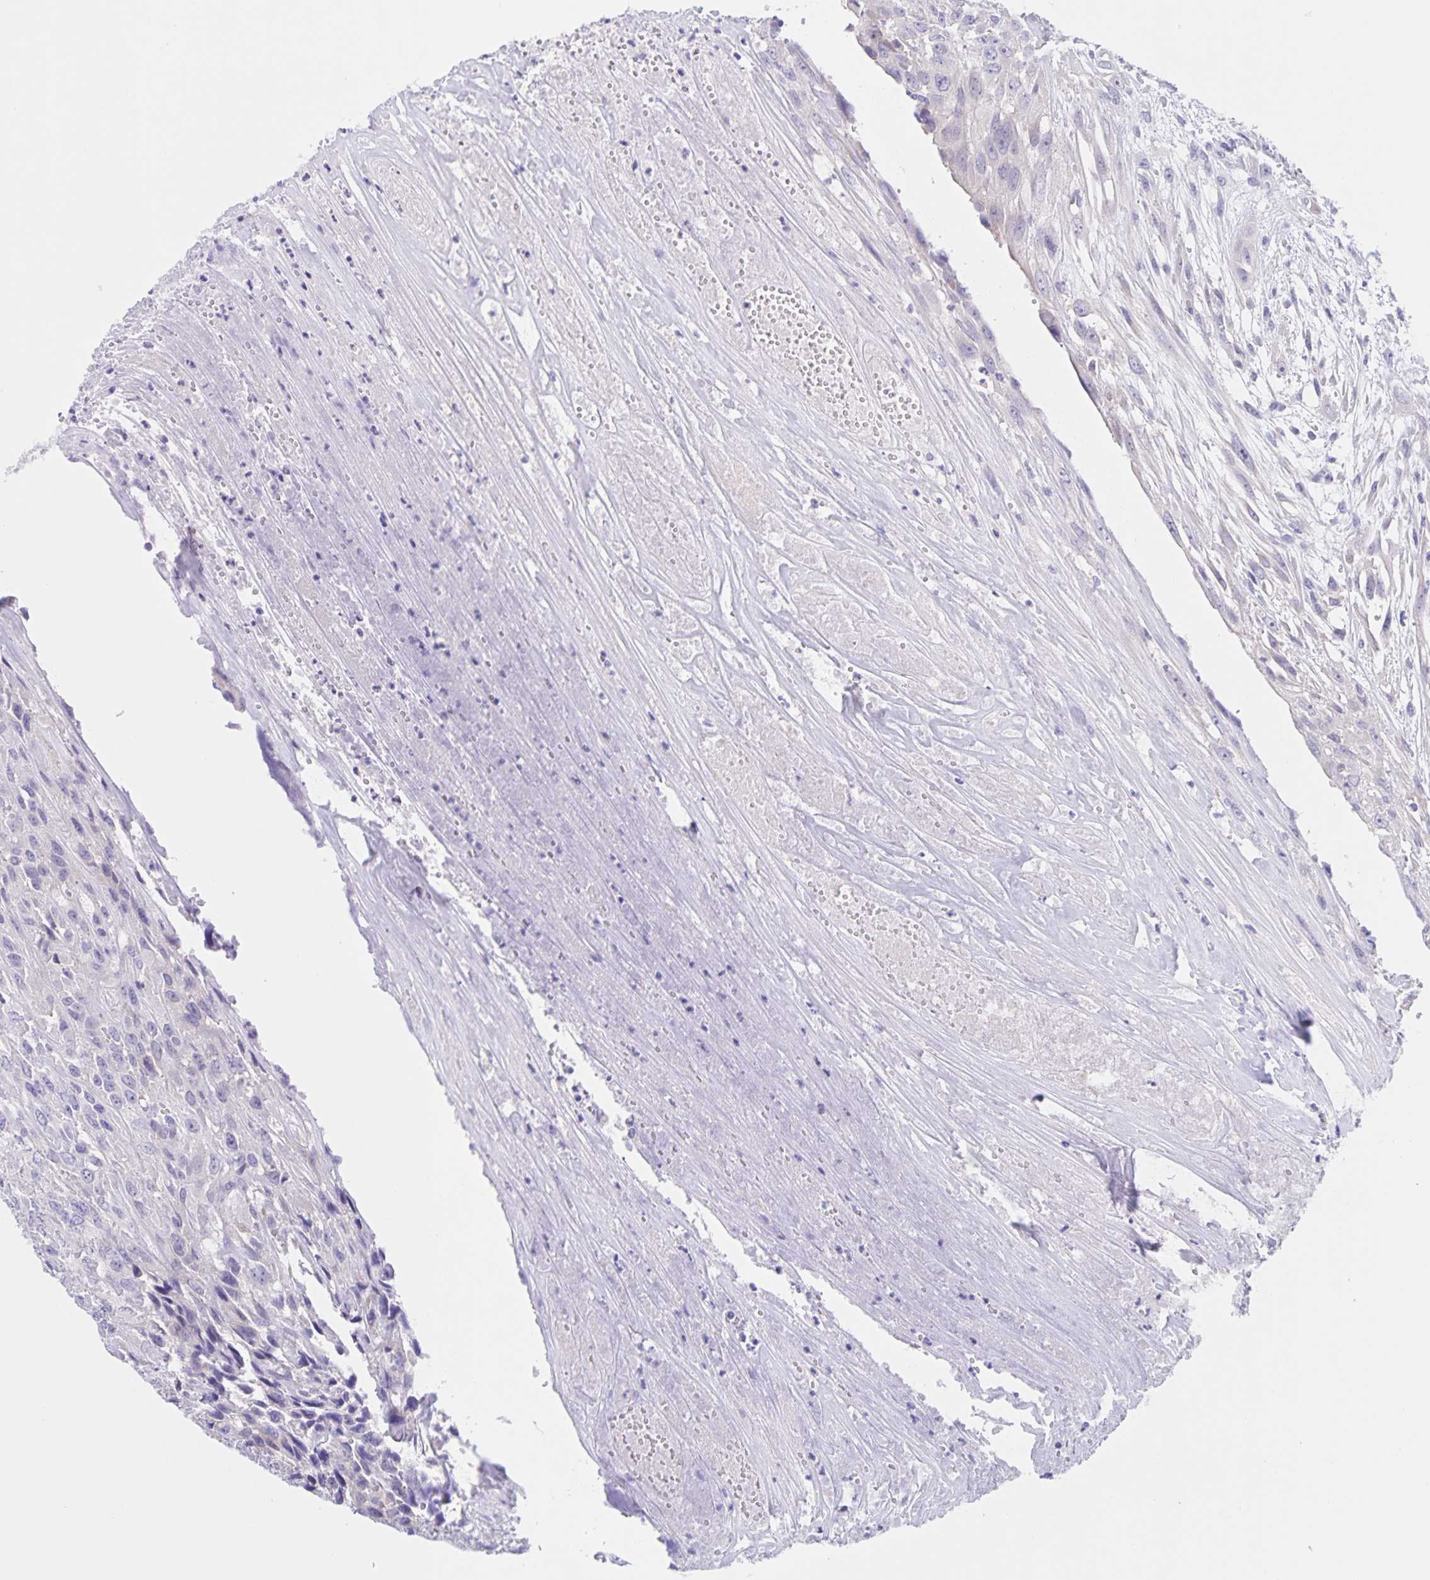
{"staining": {"intensity": "negative", "quantity": "none", "location": "none"}, "tissue": "urothelial cancer", "cell_type": "Tumor cells", "image_type": "cancer", "snomed": [{"axis": "morphology", "description": "Urothelial carcinoma, High grade"}, {"axis": "topography", "description": "Urinary bladder"}], "caption": "Immunohistochemistry (IHC) histopathology image of urothelial carcinoma (high-grade) stained for a protein (brown), which displays no expression in tumor cells.", "gene": "DMGDH", "patient": {"sex": "male", "age": 67}}